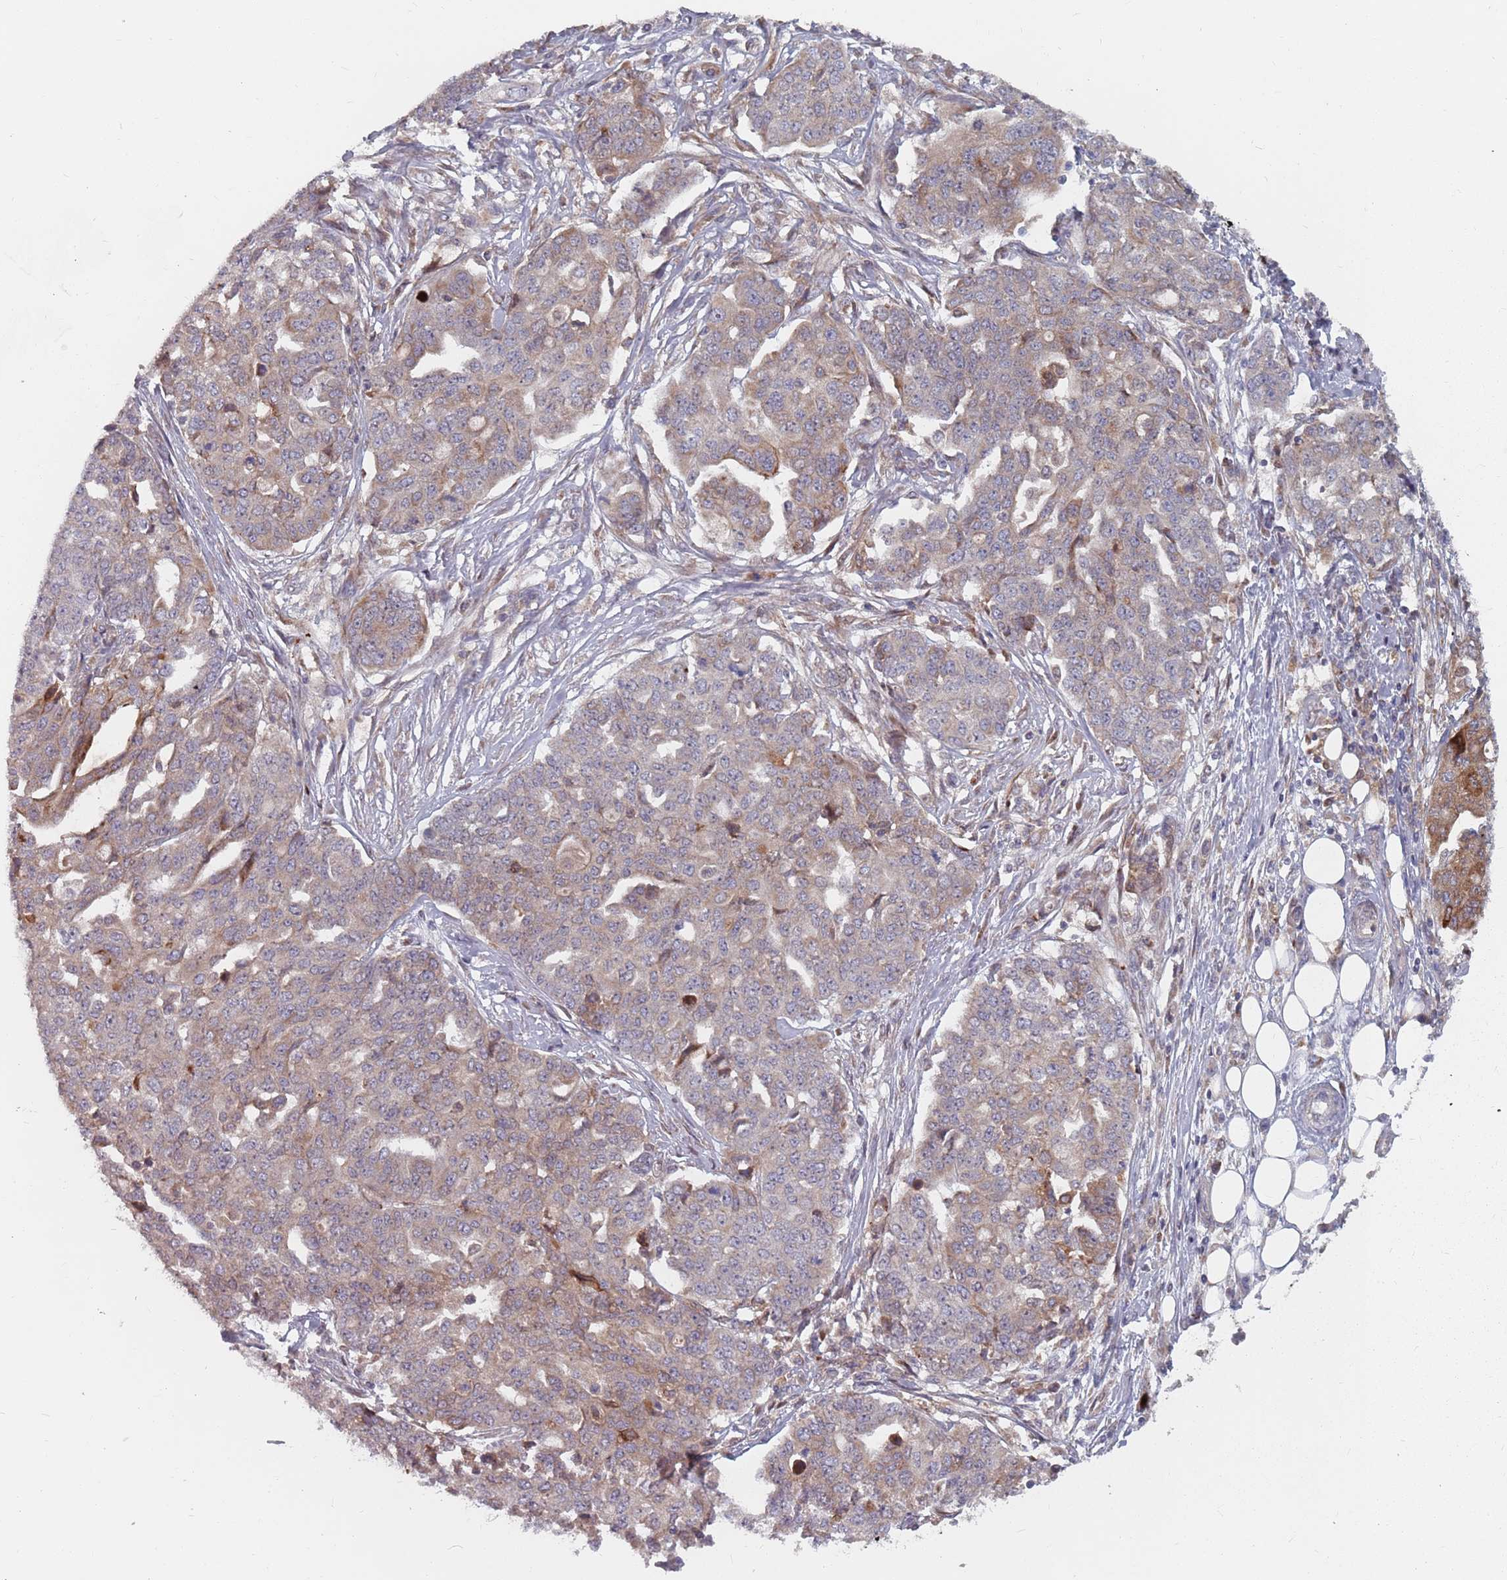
{"staining": {"intensity": "weak", "quantity": "25%-75%", "location": "cytoplasmic/membranous"}, "tissue": "ovarian cancer", "cell_type": "Tumor cells", "image_type": "cancer", "snomed": [{"axis": "morphology", "description": "Cystadenocarcinoma, serous, NOS"}, {"axis": "topography", "description": "Soft tissue"}, {"axis": "topography", "description": "Ovary"}], "caption": "Brown immunohistochemical staining in ovarian serous cystadenocarcinoma exhibits weak cytoplasmic/membranous expression in approximately 25%-75% of tumor cells.", "gene": "ADAL", "patient": {"sex": "female", "age": 57}}